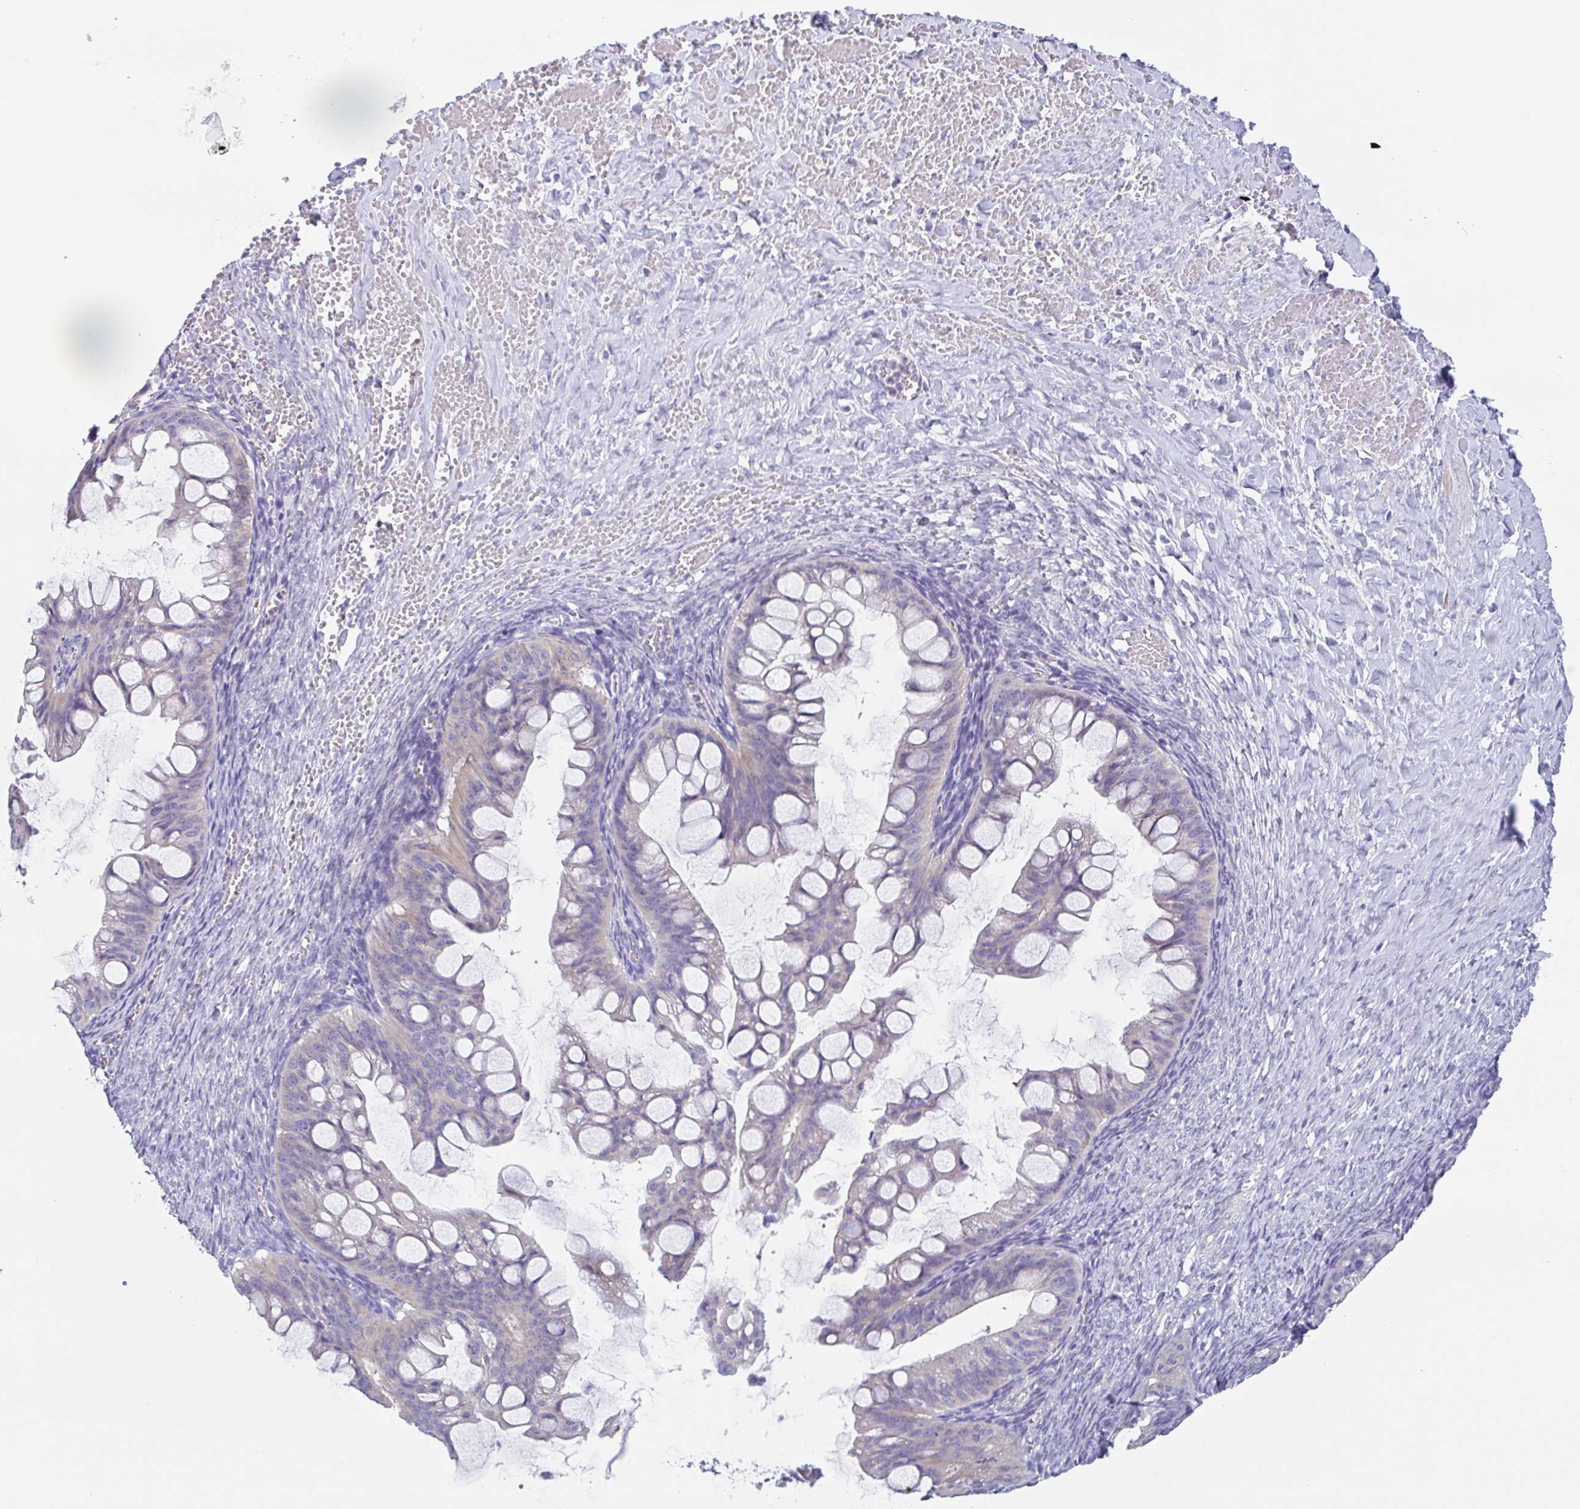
{"staining": {"intensity": "negative", "quantity": "none", "location": "none"}, "tissue": "ovarian cancer", "cell_type": "Tumor cells", "image_type": "cancer", "snomed": [{"axis": "morphology", "description": "Cystadenocarcinoma, mucinous, NOS"}, {"axis": "topography", "description": "Ovary"}], "caption": "Immunohistochemistry of ovarian cancer (mucinous cystadenocarcinoma) exhibits no positivity in tumor cells.", "gene": "LENG9", "patient": {"sex": "female", "age": 73}}